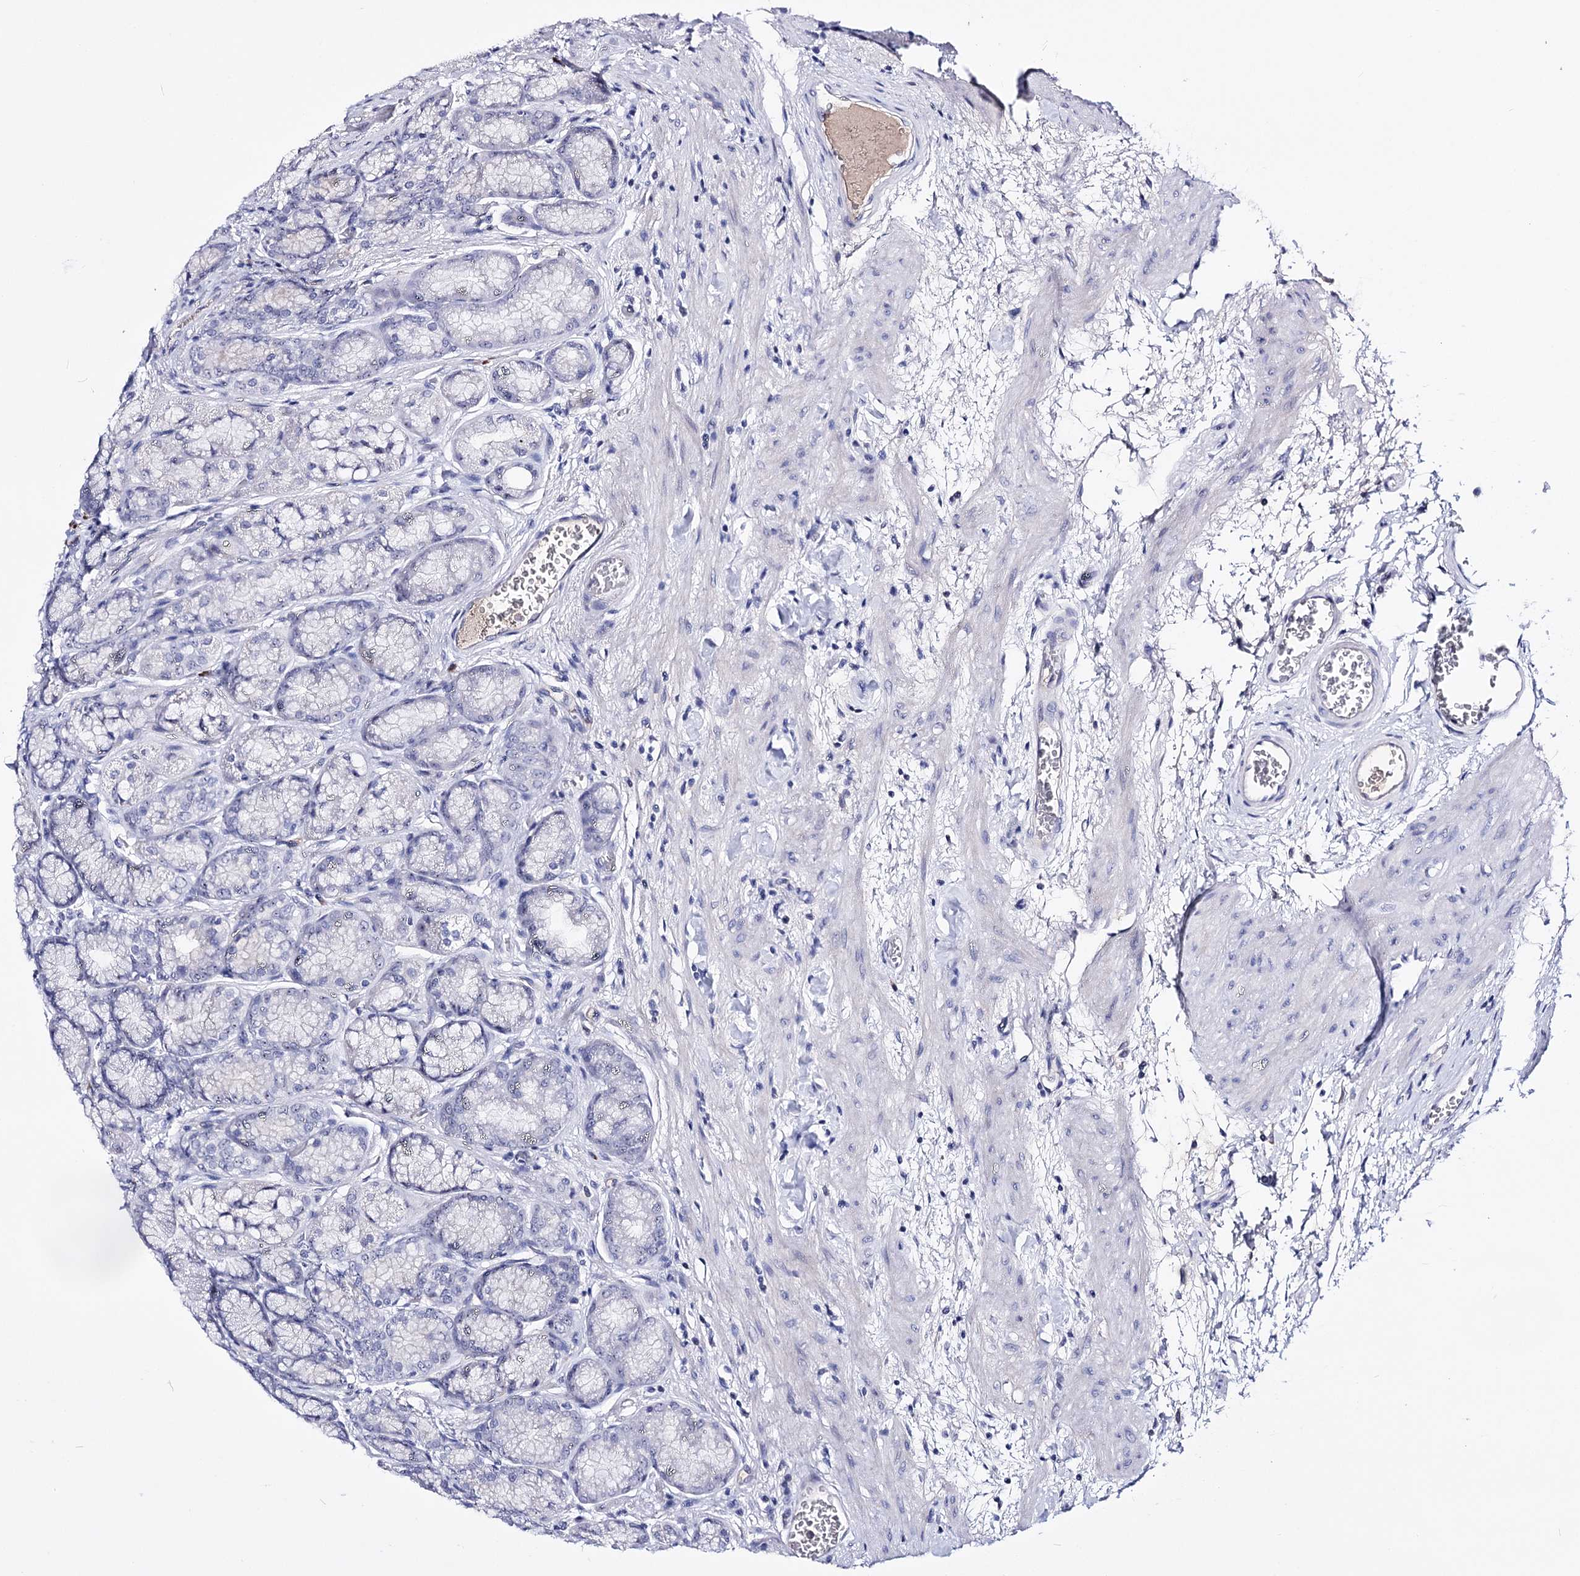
{"staining": {"intensity": "negative", "quantity": "none", "location": "none"}, "tissue": "stomach", "cell_type": "Glandular cells", "image_type": "normal", "snomed": [{"axis": "morphology", "description": "Normal tissue, NOS"}, {"axis": "morphology", "description": "Adenocarcinoma, NOS"}, {"axis": "morphology", "description": "Adenocarcinoma, High grade"}, {"axis": "topography", "description": "Stomach, upper"}, {"axis": "topography", "description": "Stomach"}], "caption": "The histopathology image demonstrates no staining of glandular cells in benign stomach.", "gene": "PCGF5", "patient": {"sex": "female", "age": 65}}